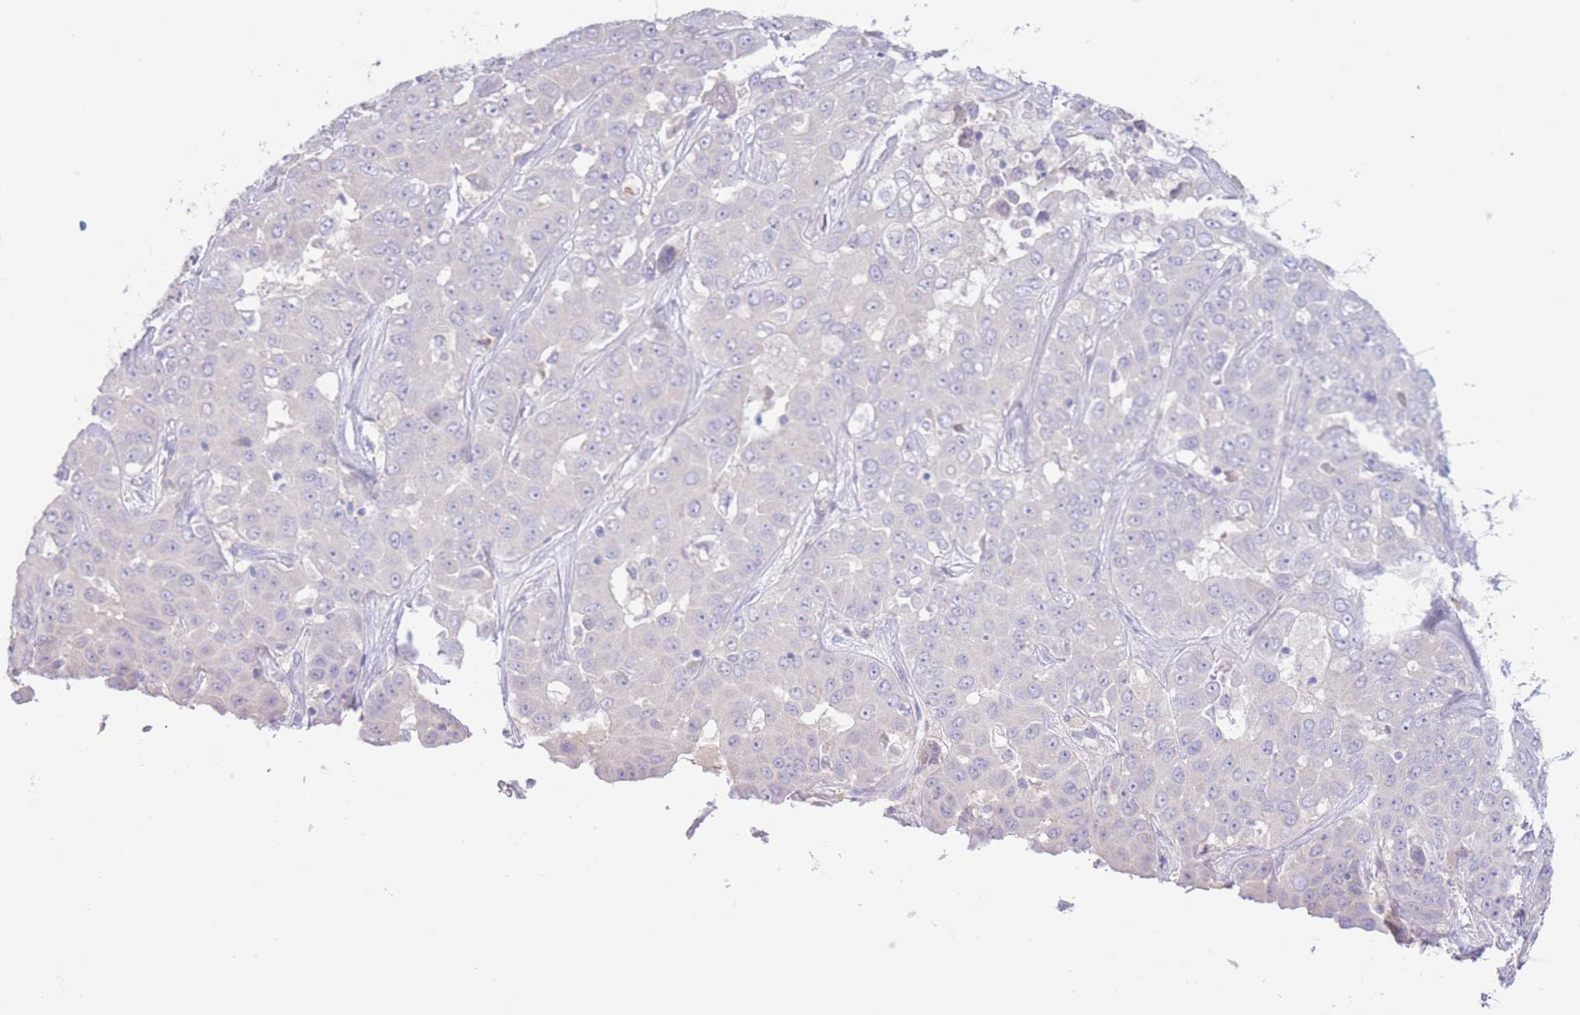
{"staining": {"intensity": "negative", "quantity": "none", "location": "none"}, "tissue": "liver cancer", "cell_type": "Tumor cells", "image_type": "cancer", "snomed": [{"axis": "morphology", "description": "Cholangiocarcinoma"}, {"axis": "topography", "description": "Liver"}], "caption": "High power microscopy micrograph of an immunohistochemistry photomicrograph of liver cancer (cholangiocarcinoma), revealing no significant staining in tumor cells. (DAB immunohistochemistry (IHC), high magnification).", "gene": "FAH", "patient": {"sex": "female", "age": 52}}